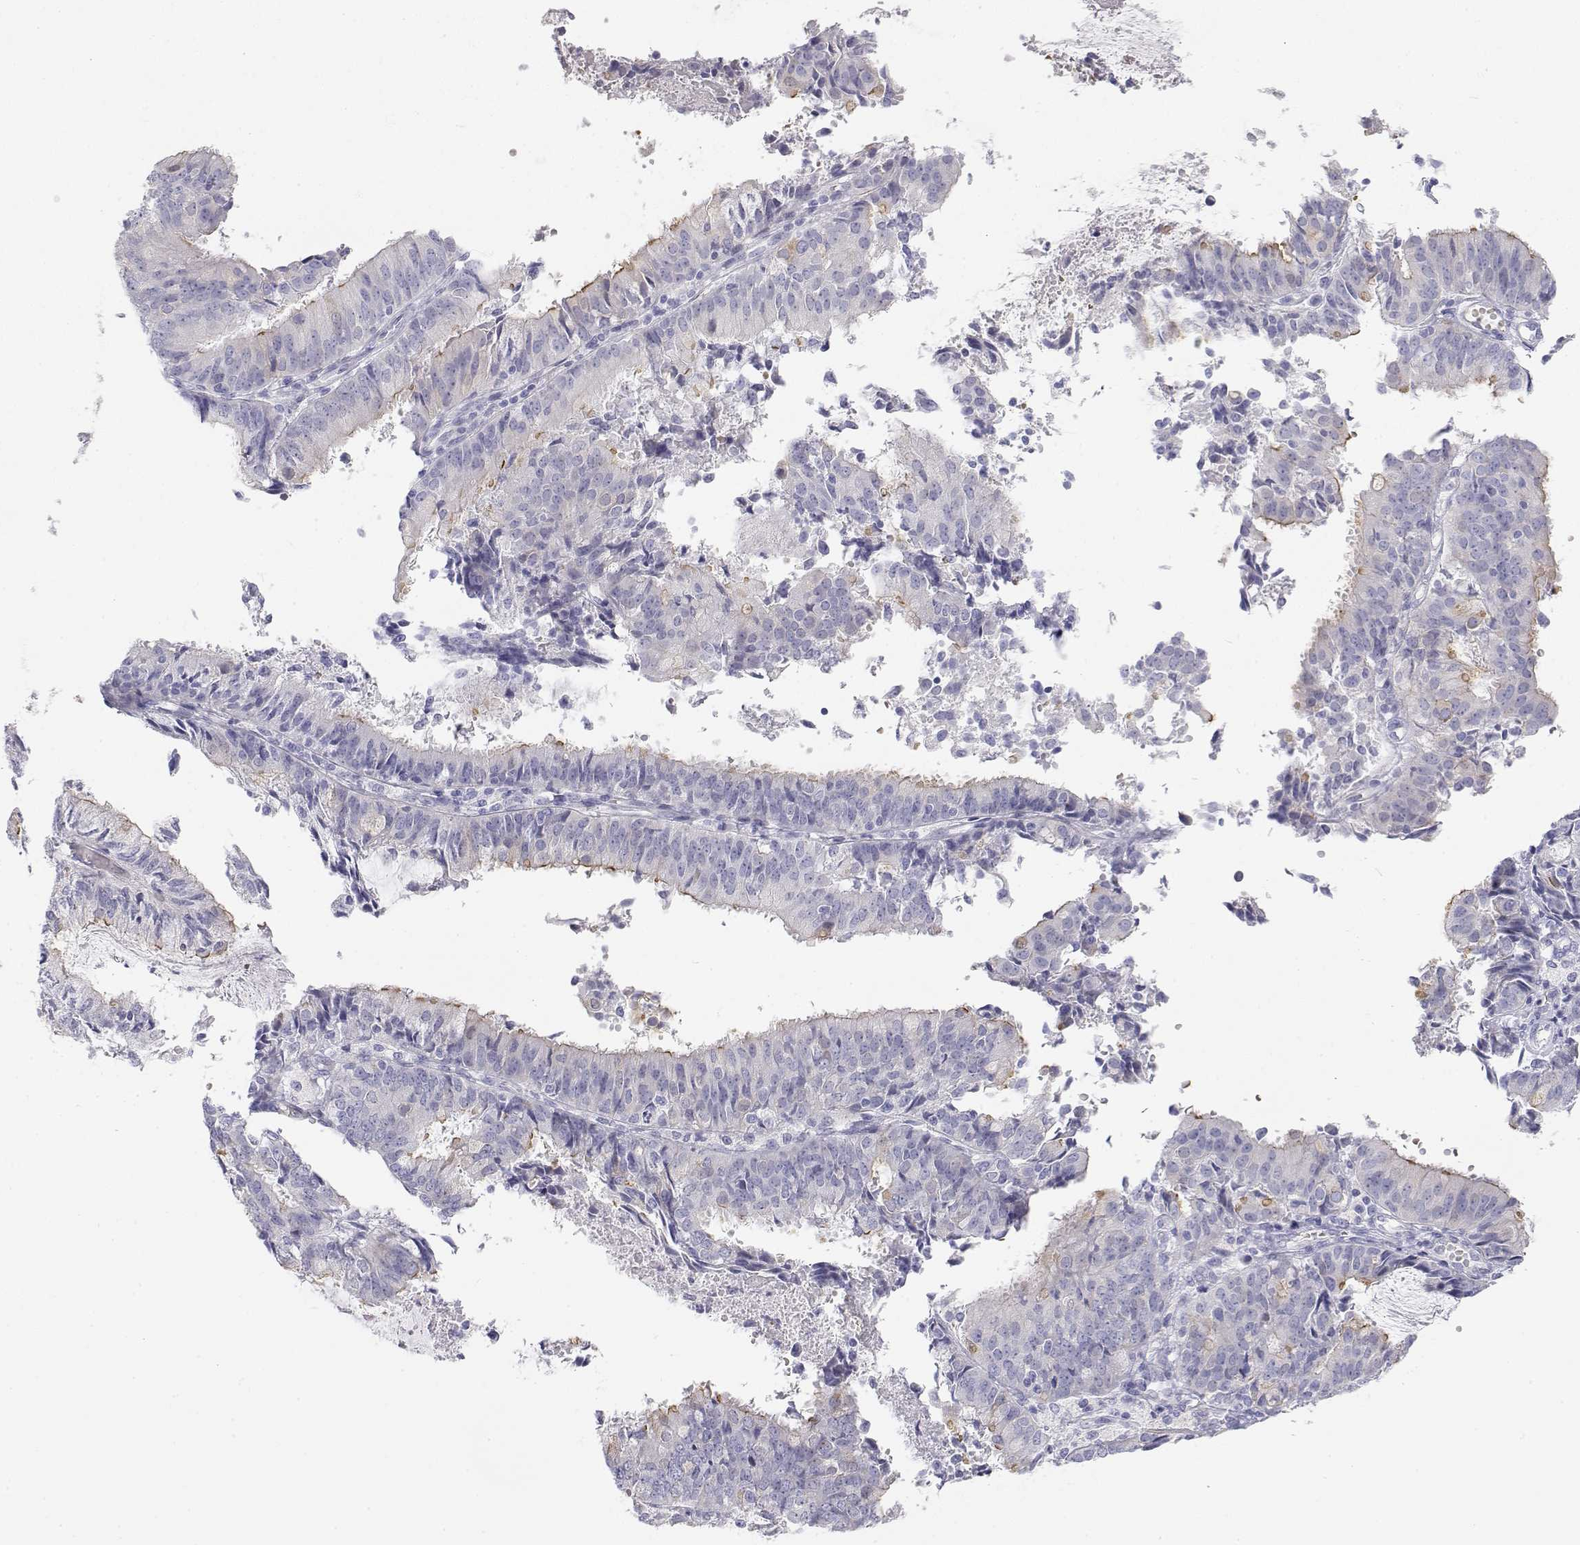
{"staining": {"intensity": "negative", "quantity": "none", "location": "none"}, "tissue": "endometrial cancer", "cell_type": "Tumor cells", "image_type": "cancer", "snomed": [{"axis": "morphology", "description": "Adenocarcinoma, NOS"}, {"axis": "topography", "description": "Endometrium"}], "caption": "Endometrial cancer stained for a protein using immunohistochemistry (IHC) displays no positivity tumor cells.", "gene": "MISP", "patient": {"sex": "female", "age": 57}}